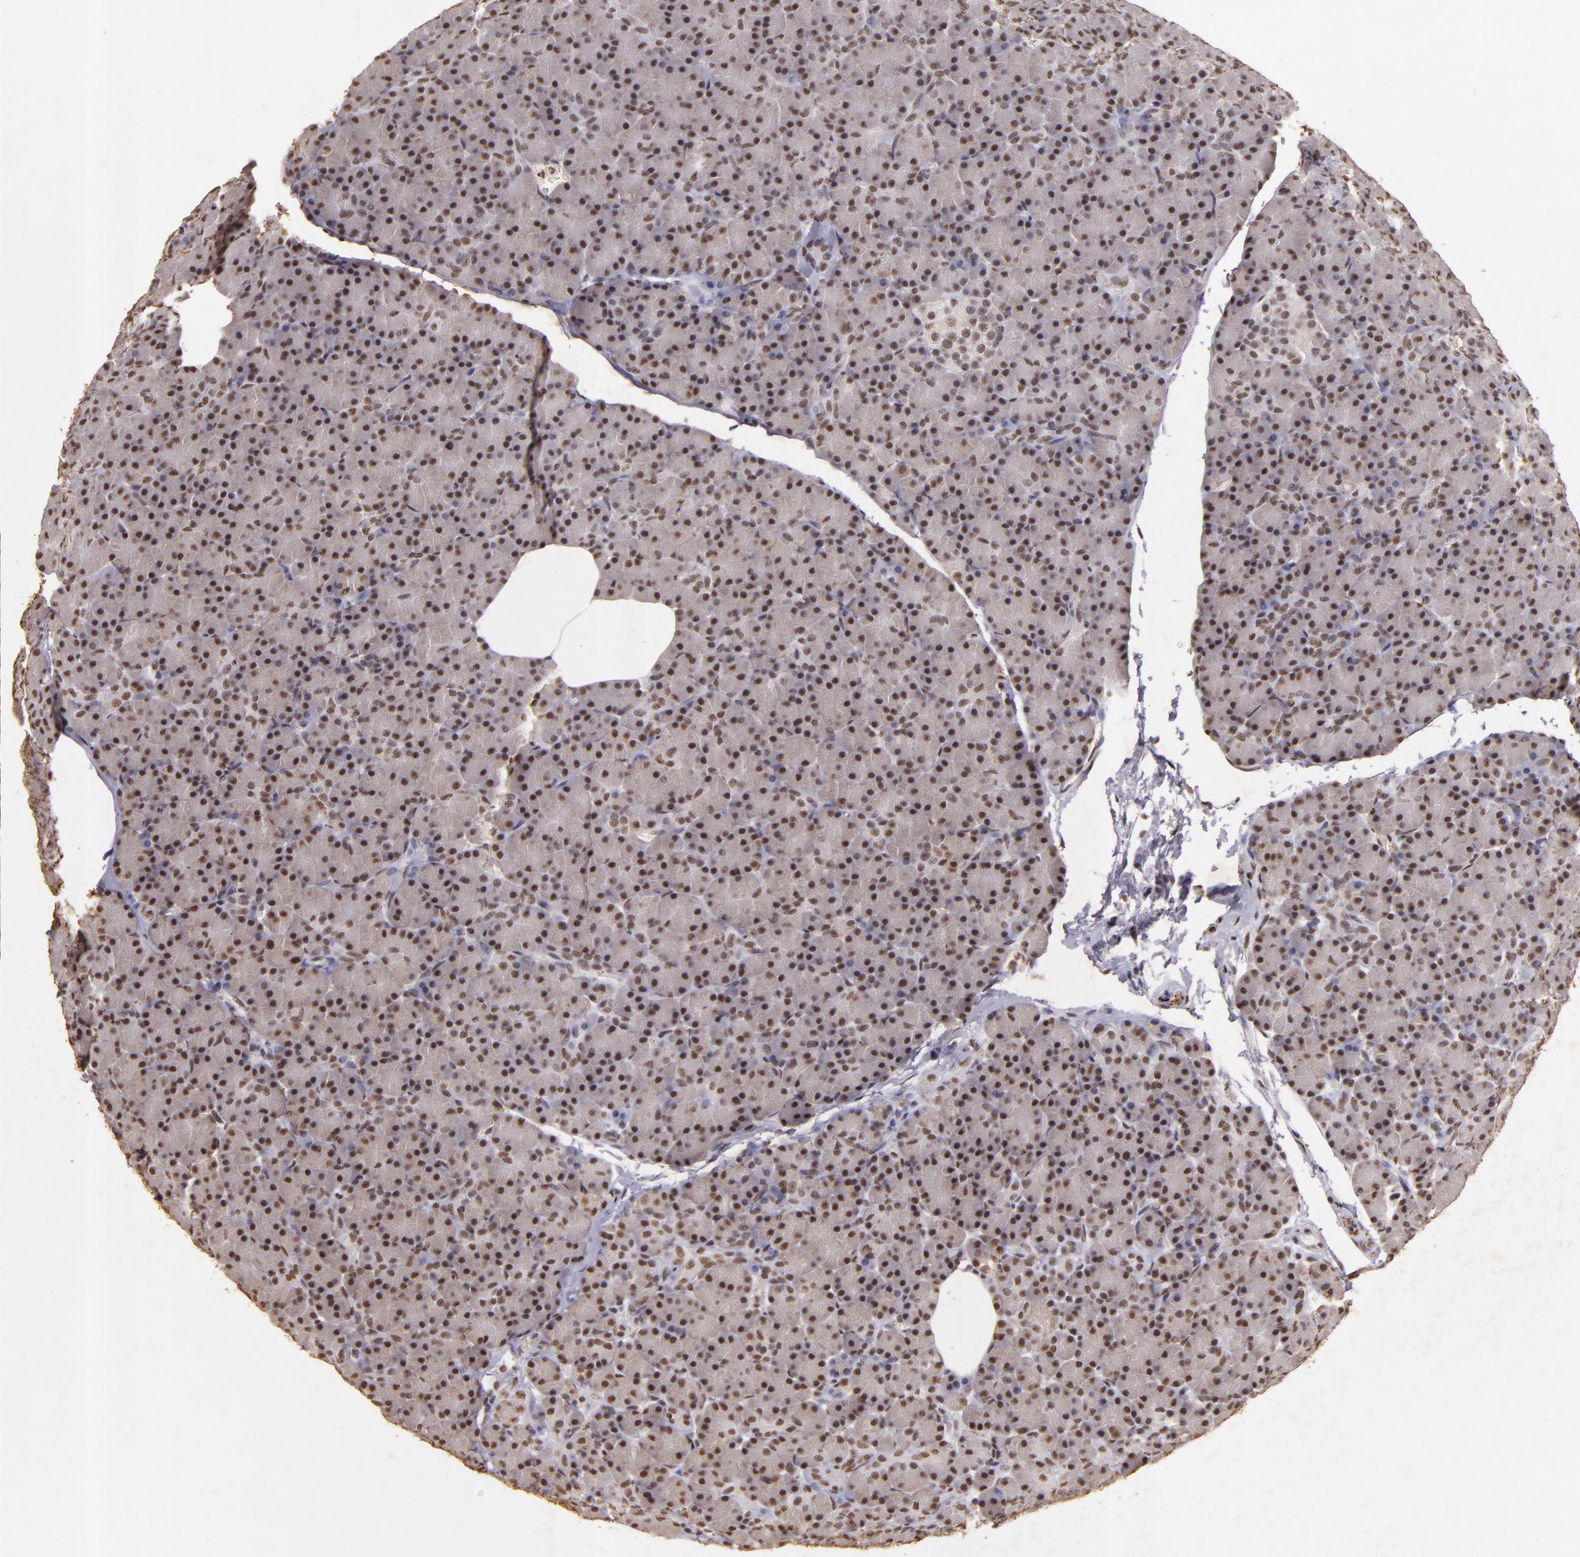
{"staining": {"intensity": "weak", "quantity": ">75%", "location": "cytoplasmic/membranous,nuclear"}, "tissue": "pancreas", "cell_type": "Exocrine glandular cells", "image_type": "normal", "snomed": [{"axis": "morphology", "description": "Normal tissue, NOS"}, {"axis": "topography", "description": "Pancreas"}], "caption": "The immunohistochemical stain highlights weak cytoplasmic/membranous,nuclear staining in exocrine glandular cells of benign pancreas. (Stains: DAB (3,3'-diaminobenzidine) in brown, nuclei in blue, Microscopy: brightfield microscopy at high magnification).", "gene": "CBX3", "patient": {"sex": "female", "age": 43}}